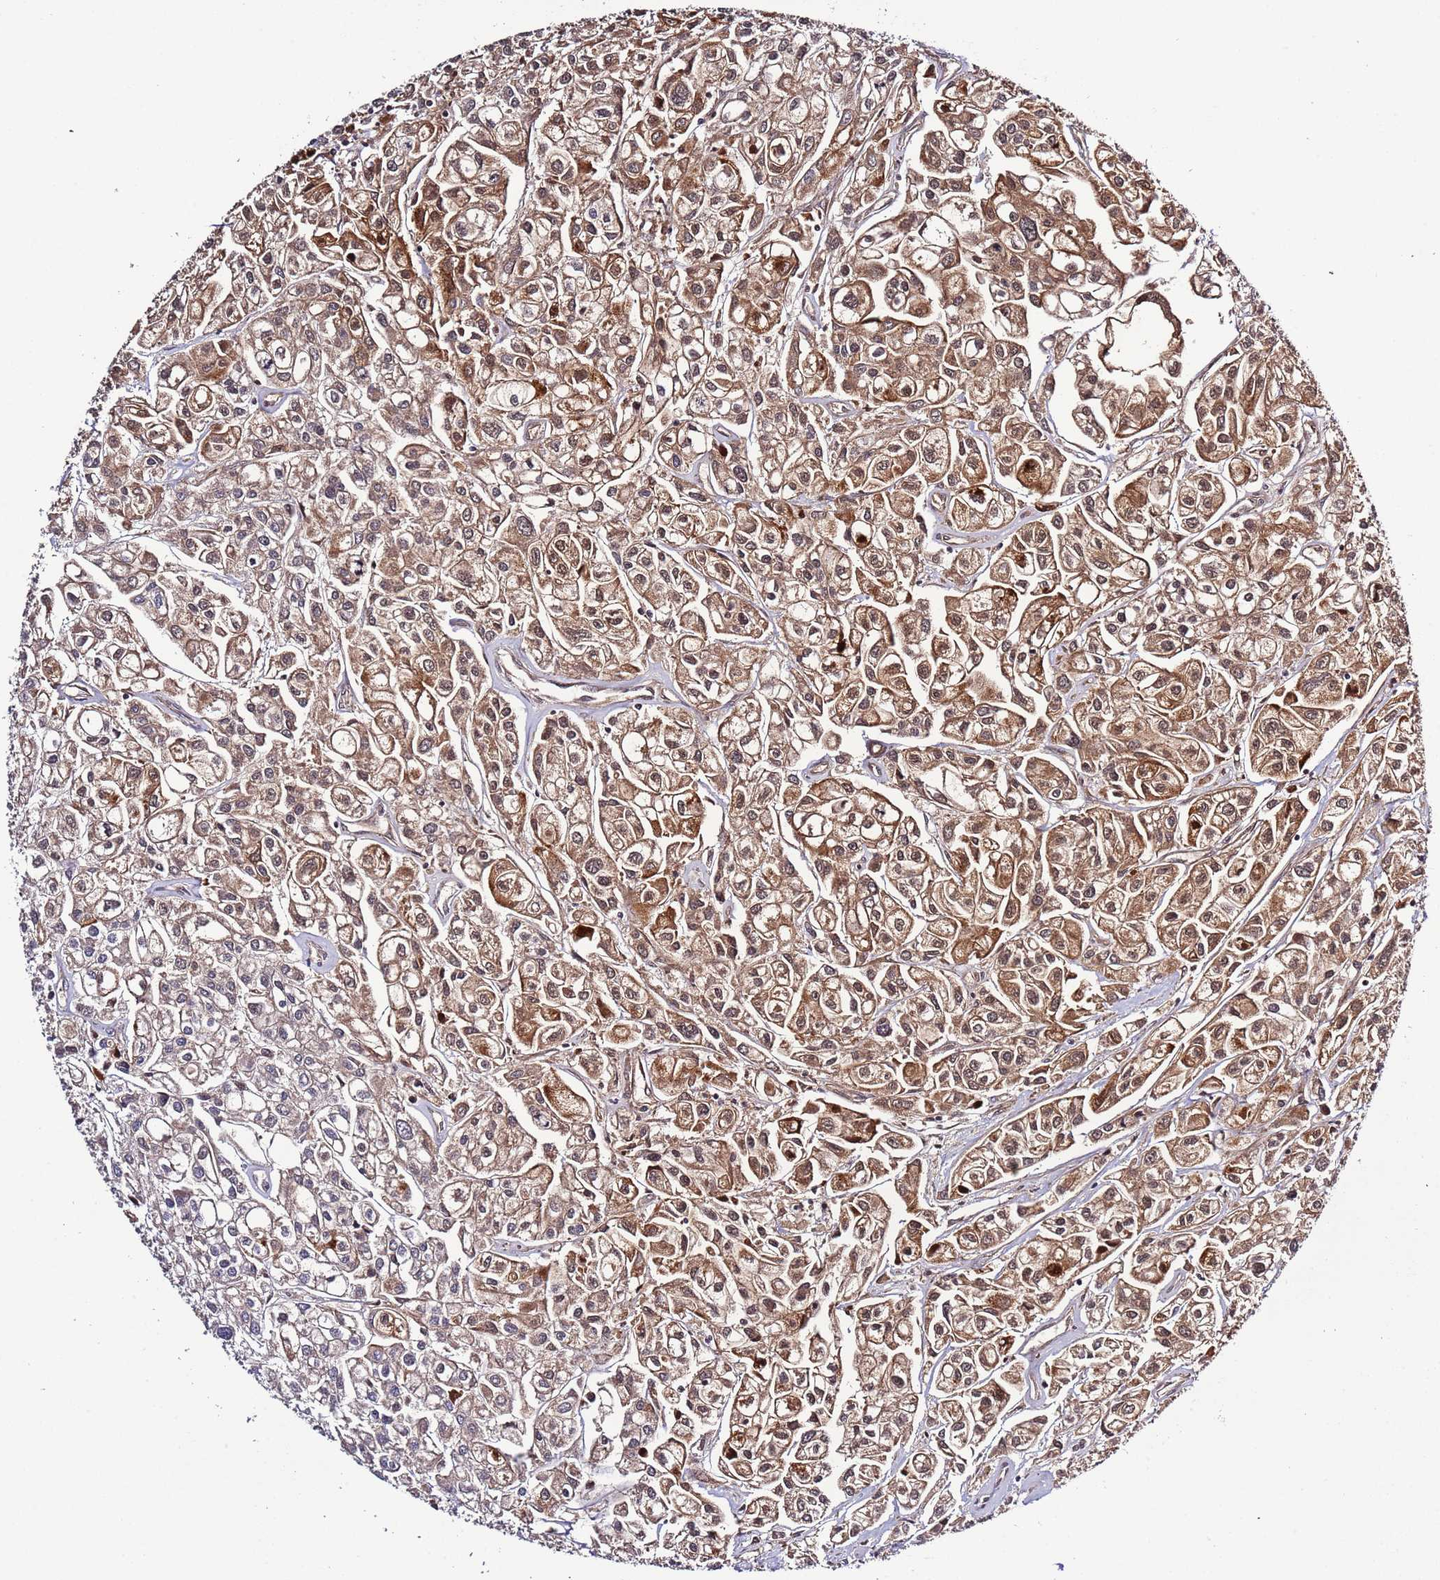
{"staining": {"intensity": "moderate", "quantity": "25%-75%", "location": "cytoplasmic/membranous,nuclear"}, "tissue": "urothelial cancer", "cell_type": "Tumor cells", "image_type": "cancer", "snomed": [{"axis": "morphology", "description": "Urothelial carcinoma, High grade"}, {"axis": "topography", "description": "Urinary bladder"}], "caption": "Moderate cytoplasmic/membranous and nuclear positivity for a protein is seen in about 25%-75% of tumor cells of urothelial cancer using immunohistochemistry.", "gene": "SPCS1", "patient": {"sex": "male", "age": 67}}